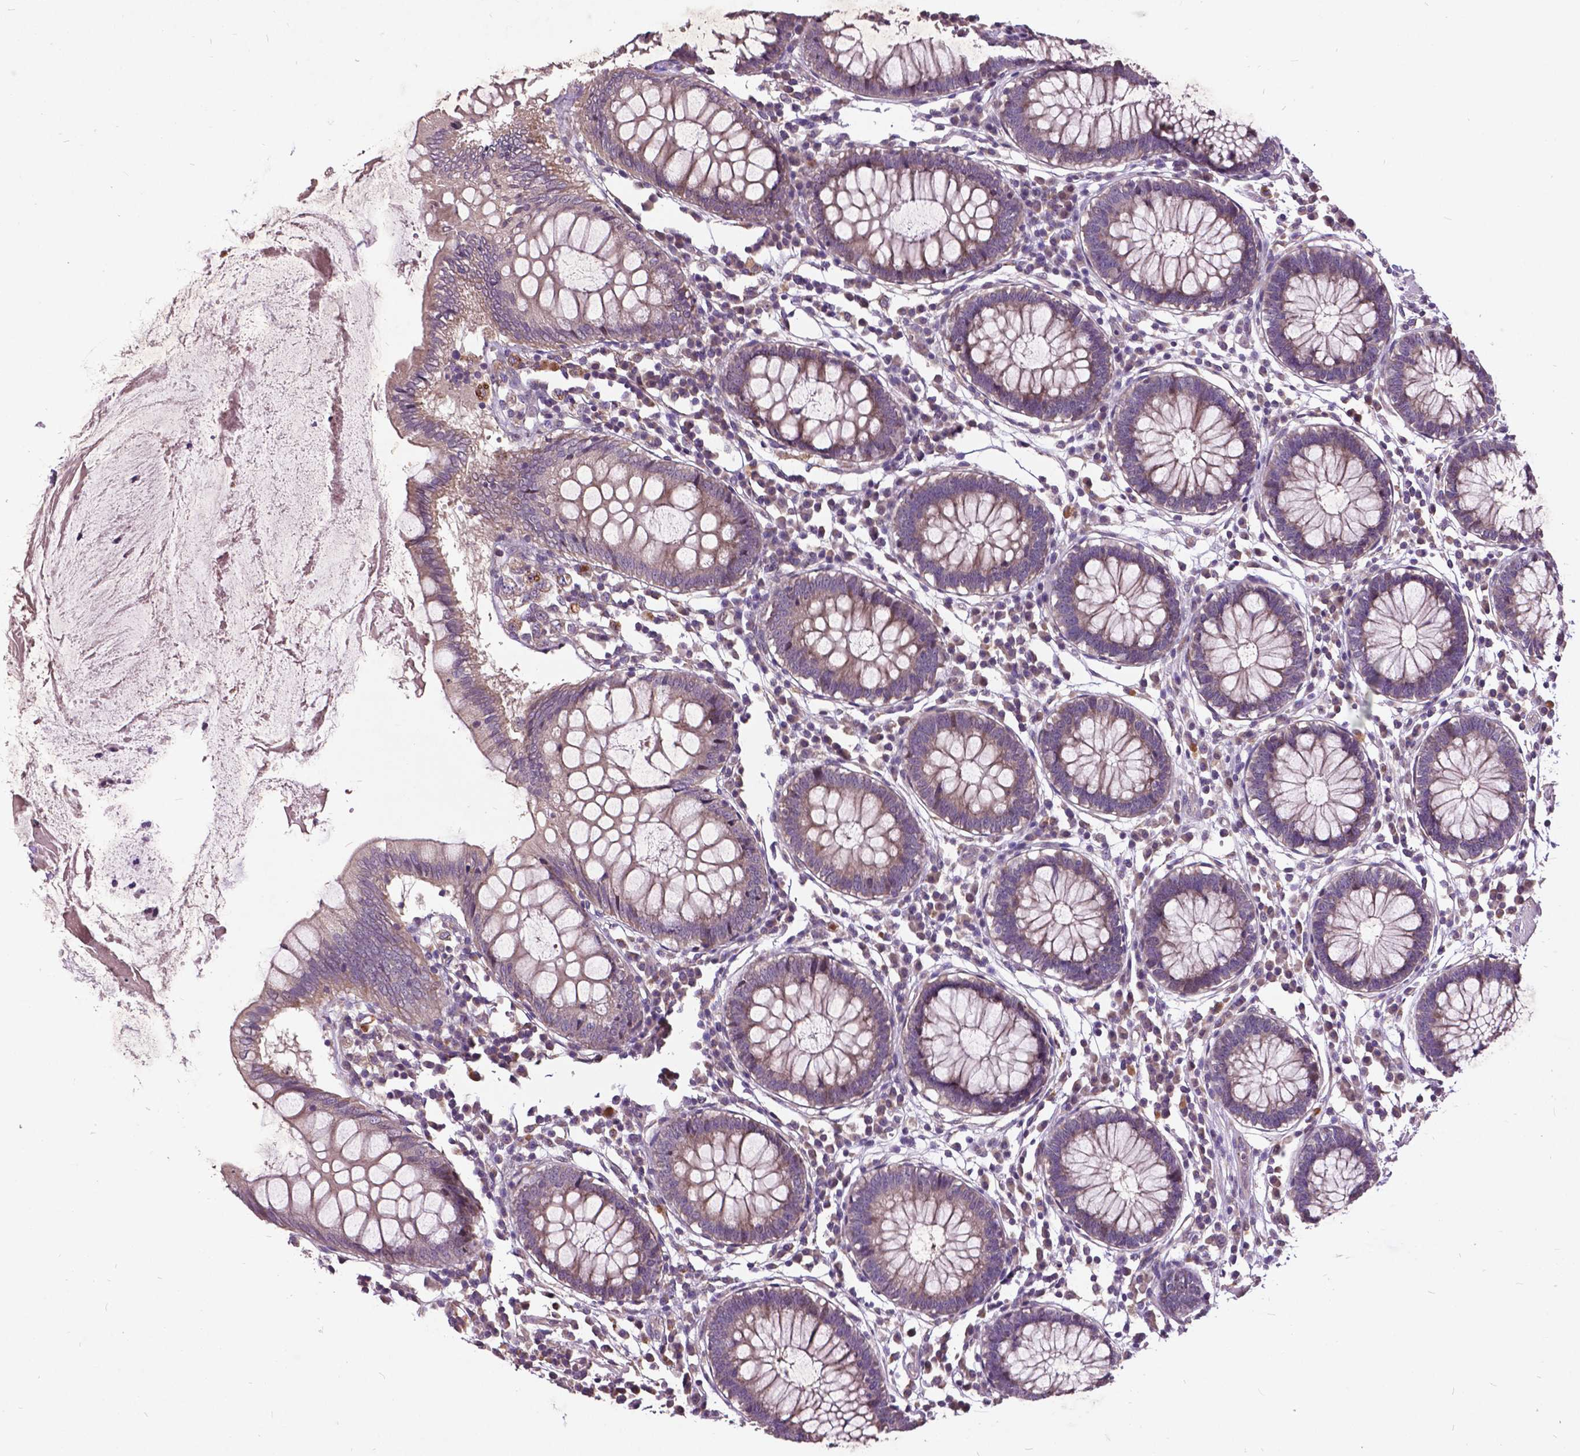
{"staining": {"intensity": "weak", "quantity": ">75%", "location": "cytoplasmic/membranous"}, "tissue": "colon", "cell_type": "Endothelial cells", "image_type": "normal", "snomed": [{"axis": "morphology", "description": "Normal tissue, NOS"}, {"axis": "morphology", "description": "Adenocarcinoma, NOS"}, {"axis": "topography", "description": "Colon"}], "caption": "Weak cytoplasmic/membranous positivity is appreciated in about >75% of endothelial cells in unremarkable colon.", "gene": "AP1S3", "patient": {"sex": "male", "age": 83}}